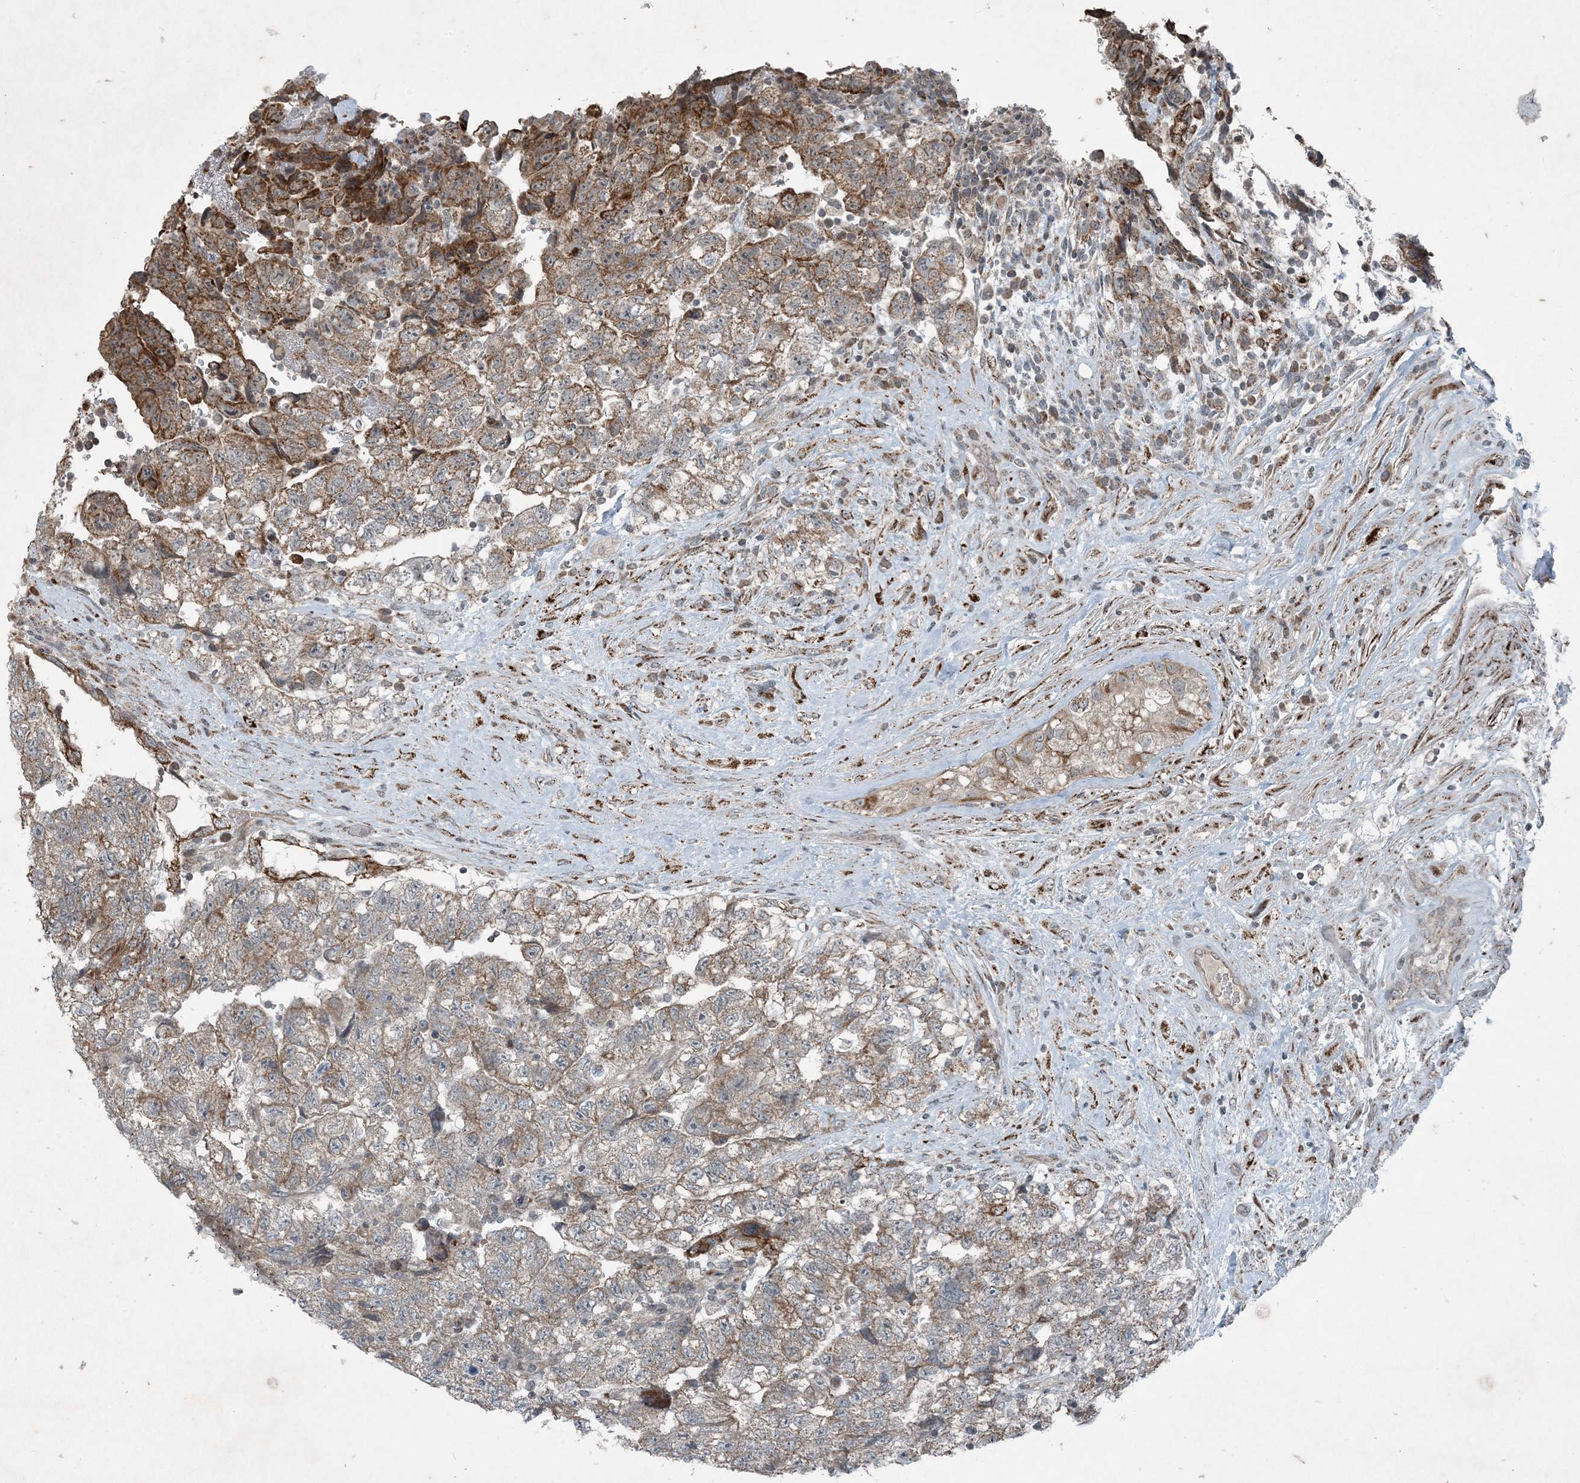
{"staining": {"intensity": "moderate", "quantity": "25%-75%", "location": "cytoplasmic/membranous"}, "tissue": "testis cancer", "cell_type": "Tumor cells", "image_type": "cancer", "snomed": [{"axis": "morphology", "description": "Carcinoma, Embryonal, NOS"}, {"axis": "topography", "description": "Testis"}], "caption": "Moderate cytoplasmic/membranous expression for a protein is identified in approximately 25%-75% of tumor cells of testis cancer using IHC.", "gene": "PC", "patient": {"sex": "male", "age": 36}}